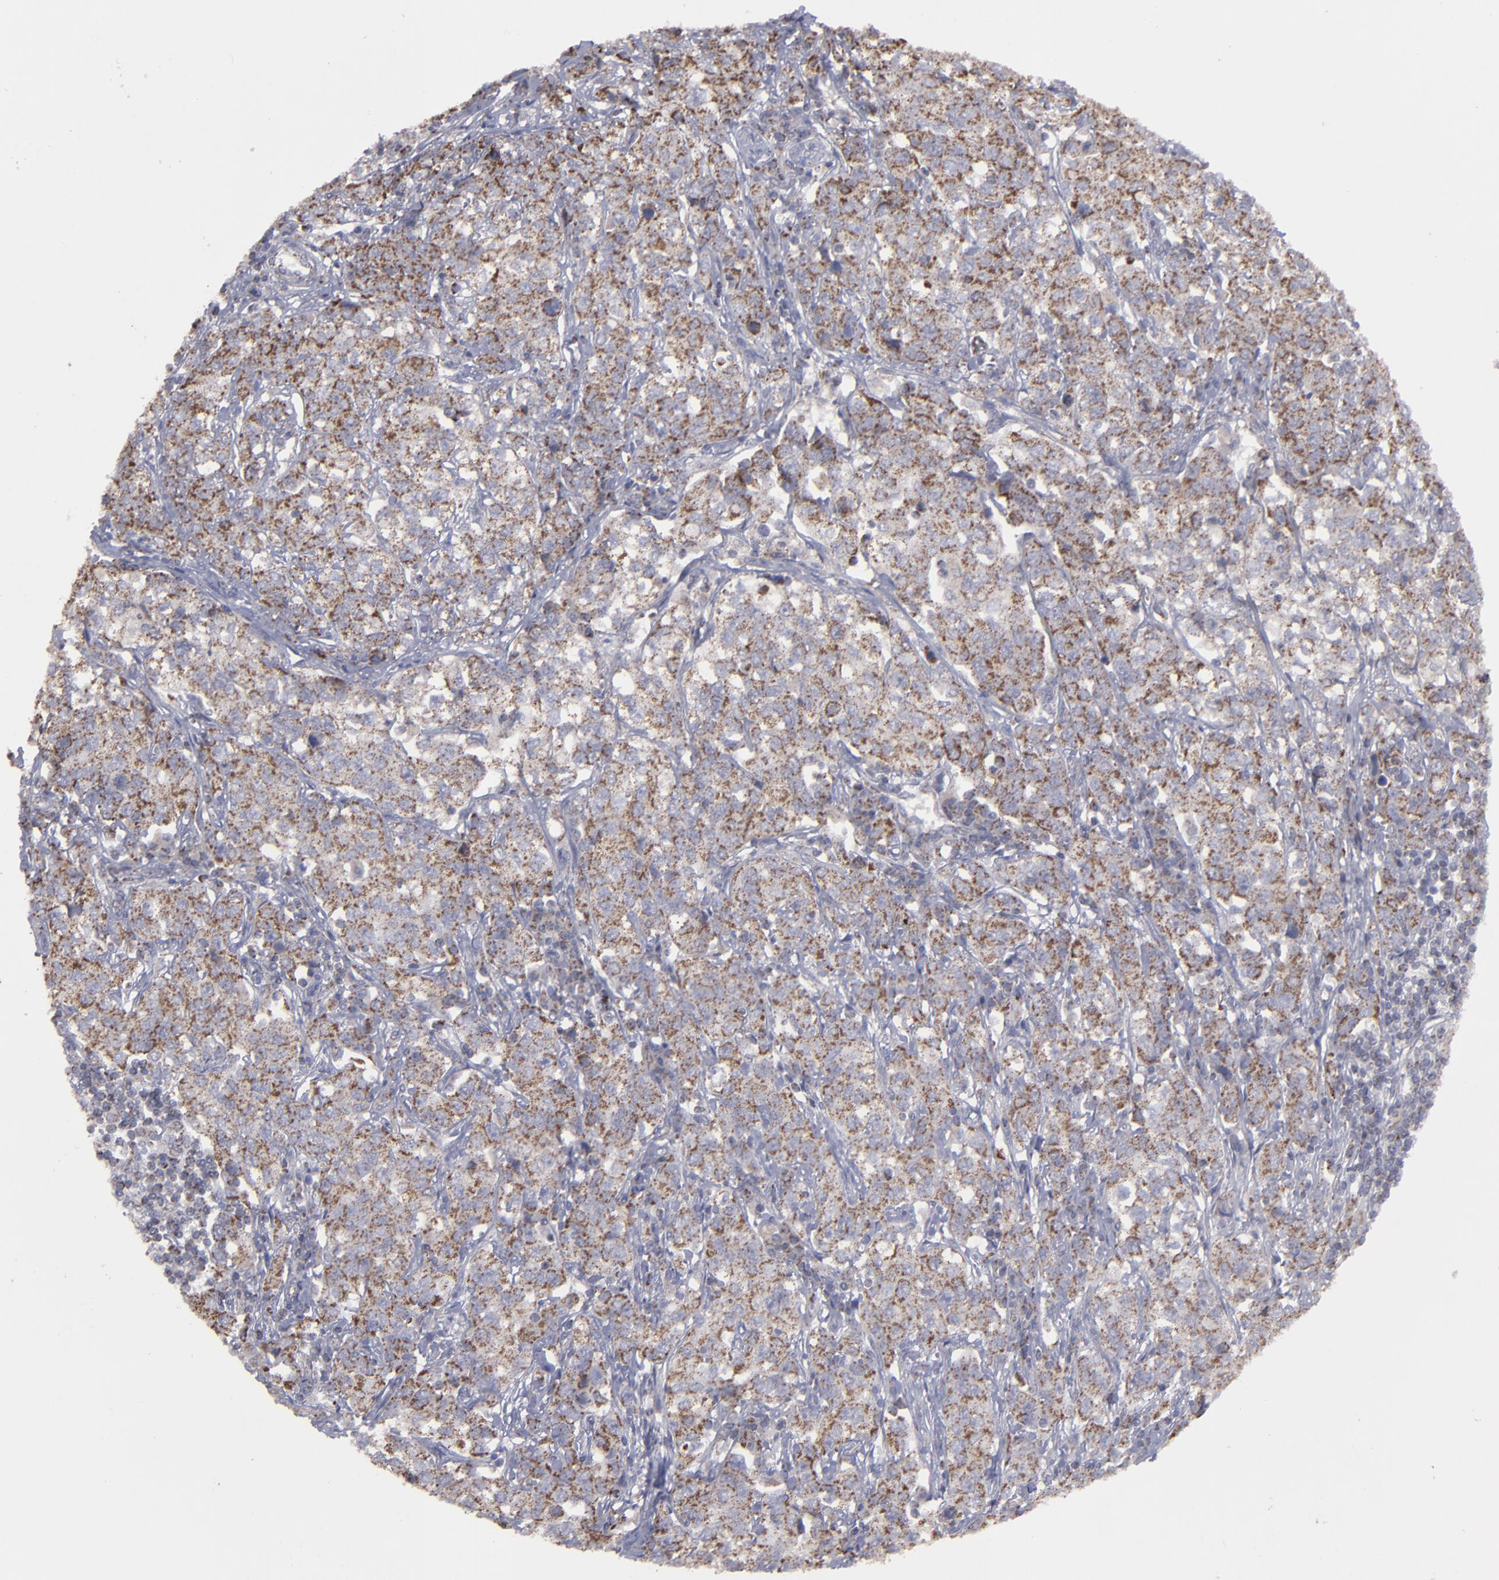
{"staining": {"intensity": "moderate", "quantity": ">75%", "location": "cytoplasmic/membranous"}, "tissue": "stomach cancer", "cell_type": "Tumor cells", "image_type": "cancer", "snomed": [{"axis": "morphology", "description": "Adenocarcinoma, NOS"}, {"axis": "topography", "description": "Stomach"}], "caption": "Protein expression analysis of stomach cancer exhibits moderate cytoplasmic/membranous expression in about >75% of tumor cells. The protein is shown in brown color, while the nuclei are stained blue.", "gene": "MYOM2", "patient": {"sex": "male", "age": 48}}